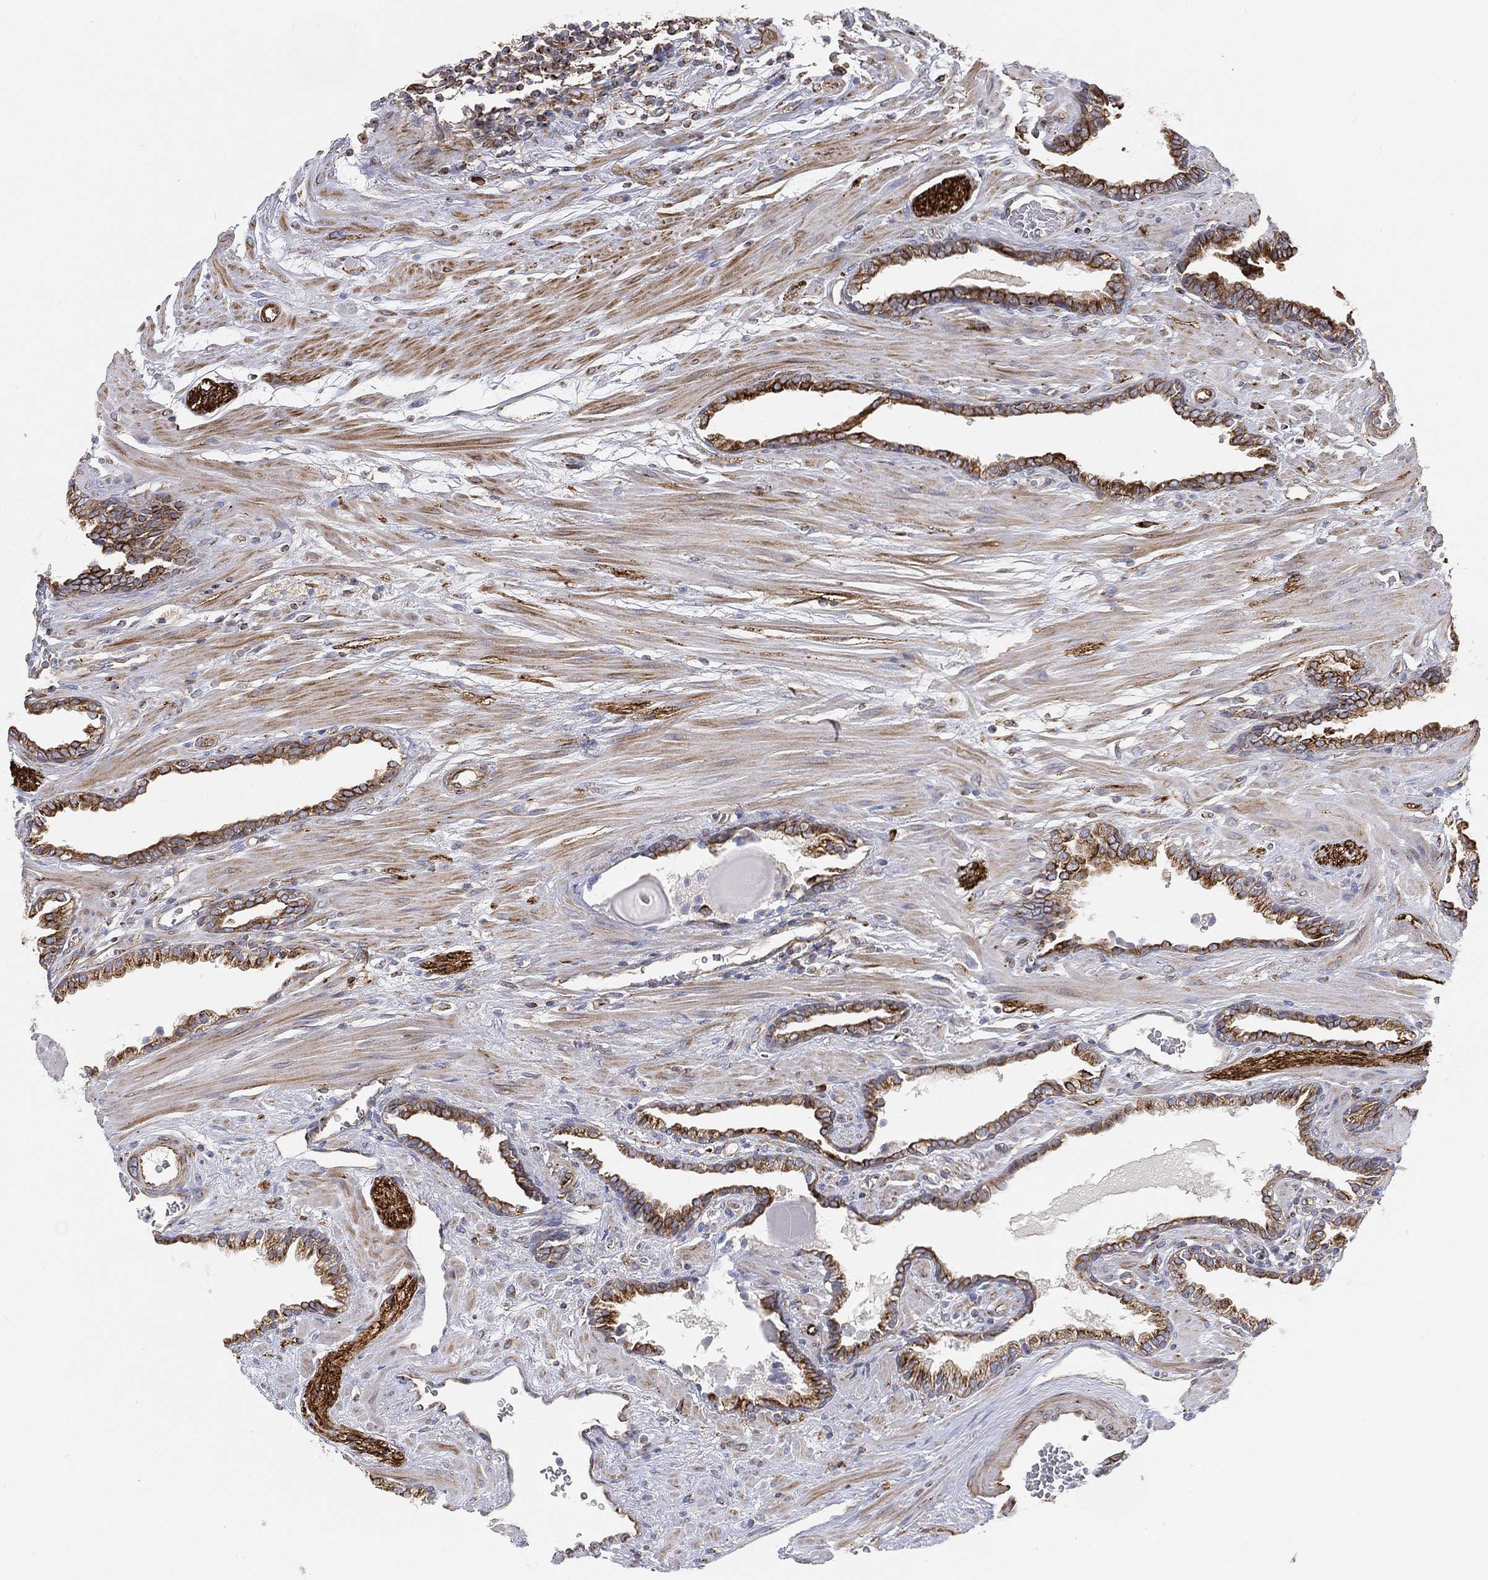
{"staining": {"intensity": "strong", "quantity": "25%-75%", "location": "cytoplasmic/membranous"}, "tissue": "prostate cancer", "cell_type": "Tumor cells", "image_type": "cancer", "snomed": [{"axis": "morphology", "description": "Adenocarcinoma, Low grade"}, {"axis": "topography", "description": "Prostate"}], "caption": "A micrograph showing strong cytoplasmic/membranous expression in approximately 25%-75% of tumor cells in low-grade adenocarcinoma (prostate), as visualized by brown immunohistochemical staining.", "gene": "TMEM25", "patient": {"sex": "male", "age": 69}}